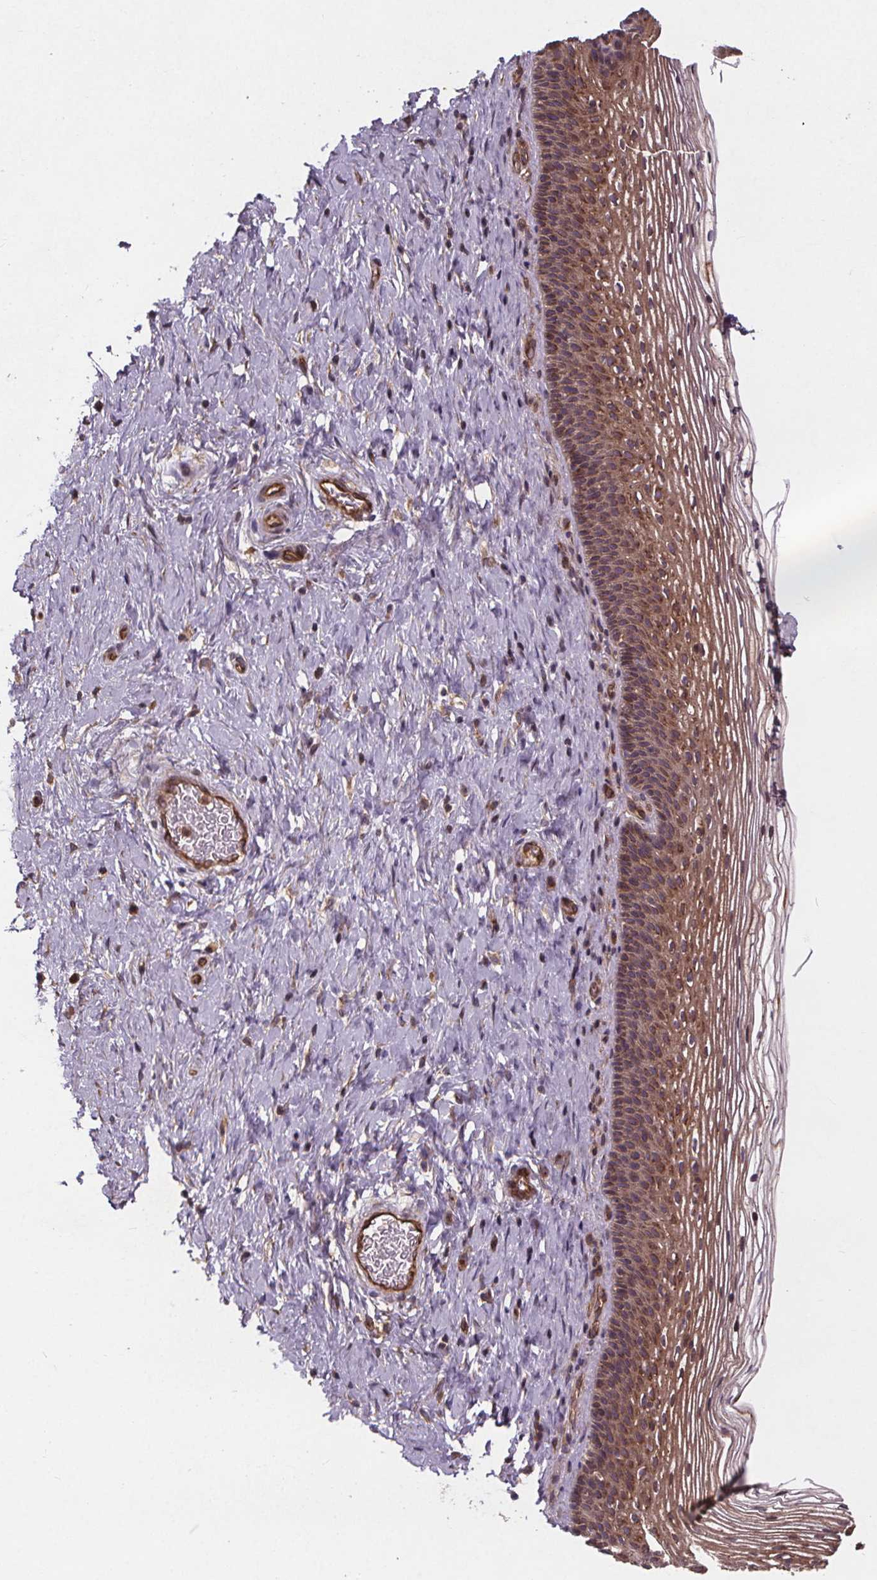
{"staining": {"intensity": "moderate", "quantity": ">75%", "location": "cytoplasmic/membranous"}, "tissue": "cervix", "cell_type": "Glandular cells", "image_type": "normal", "snomed": [{"axis": "morphology", "description": "Normal tissue, NOS"}, {"axis": "topography", "description": "Cervix"}], "caption": "Immunohistochemistry staining of unremarkable cervix, which exhibits medium levels of moderate cytoplasmic/membranous staining in about >75% of glandular cells indicating moderate cytoplasmic/membranous protein expression. The staining was performed using DAB (3,3'-diaminobenzidine) (brown) for protein detection and nuclei were counterstained in hematoxylin (blue).", "gene": "CLINT1", "patient": {"sex": "female", "age": 34}}